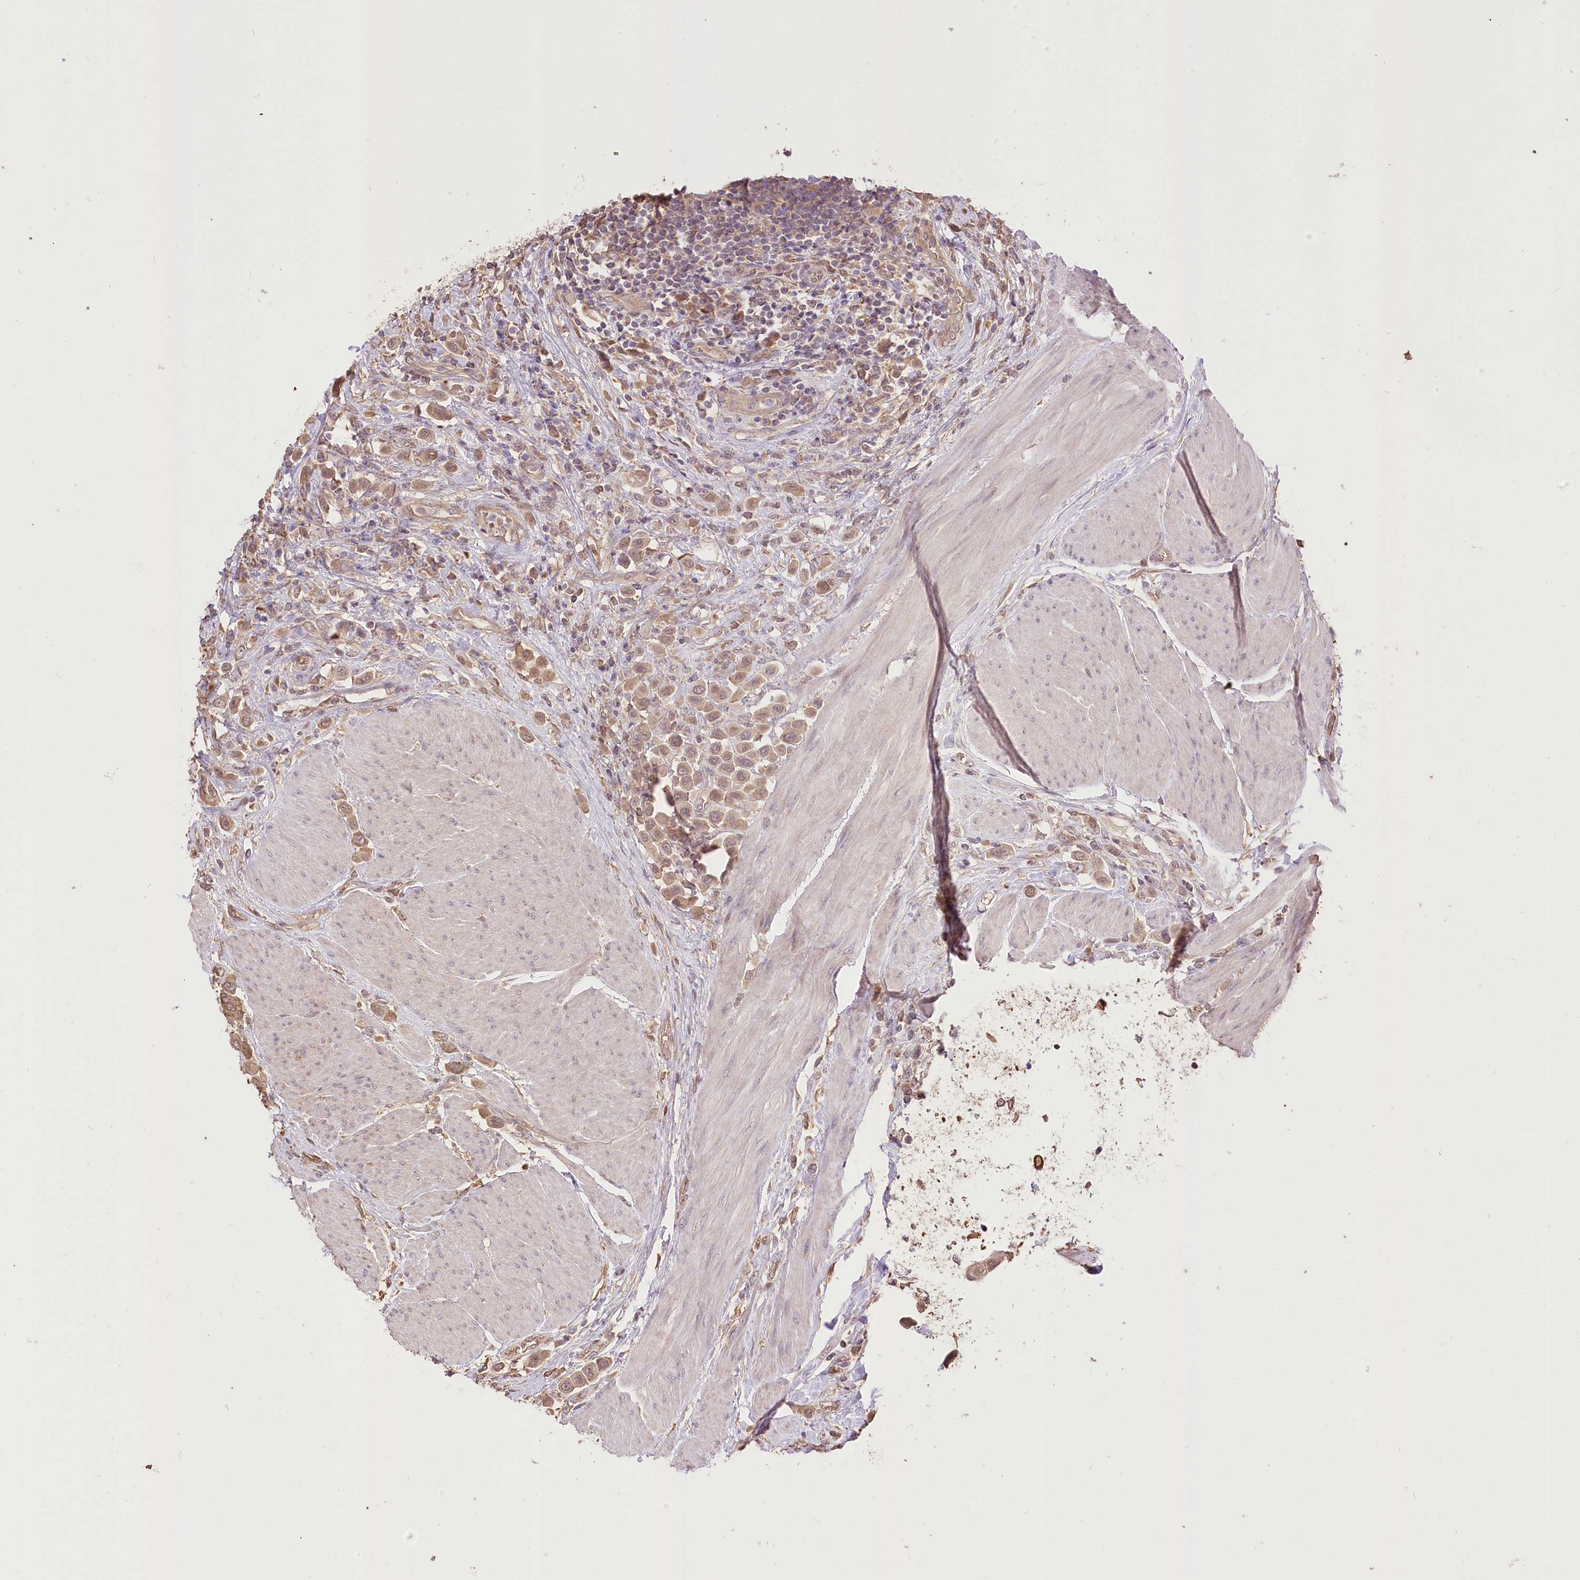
{"staining": {"intensity": "moderate", "quantity": ">75%", "location": "cytoplasmic/membranous"}, "tissue": "urothelial cancer", "cell_type": "Tumor cells", "image_type": "cancer", "snomed": [{"axis": "morphology", "description": "Urothelial carcinoma, High grade"}, {"axis": "topography", "description": "Urinary bladder"}], "caption": "Brown immunohistochemical staining in urothelial cancer demonstrates moderate cytoplasmic/membranous positivity in about >75% of tumor cells.", "gene": "R3HDM2", "patient": {"sex": "male", "age": 50}}